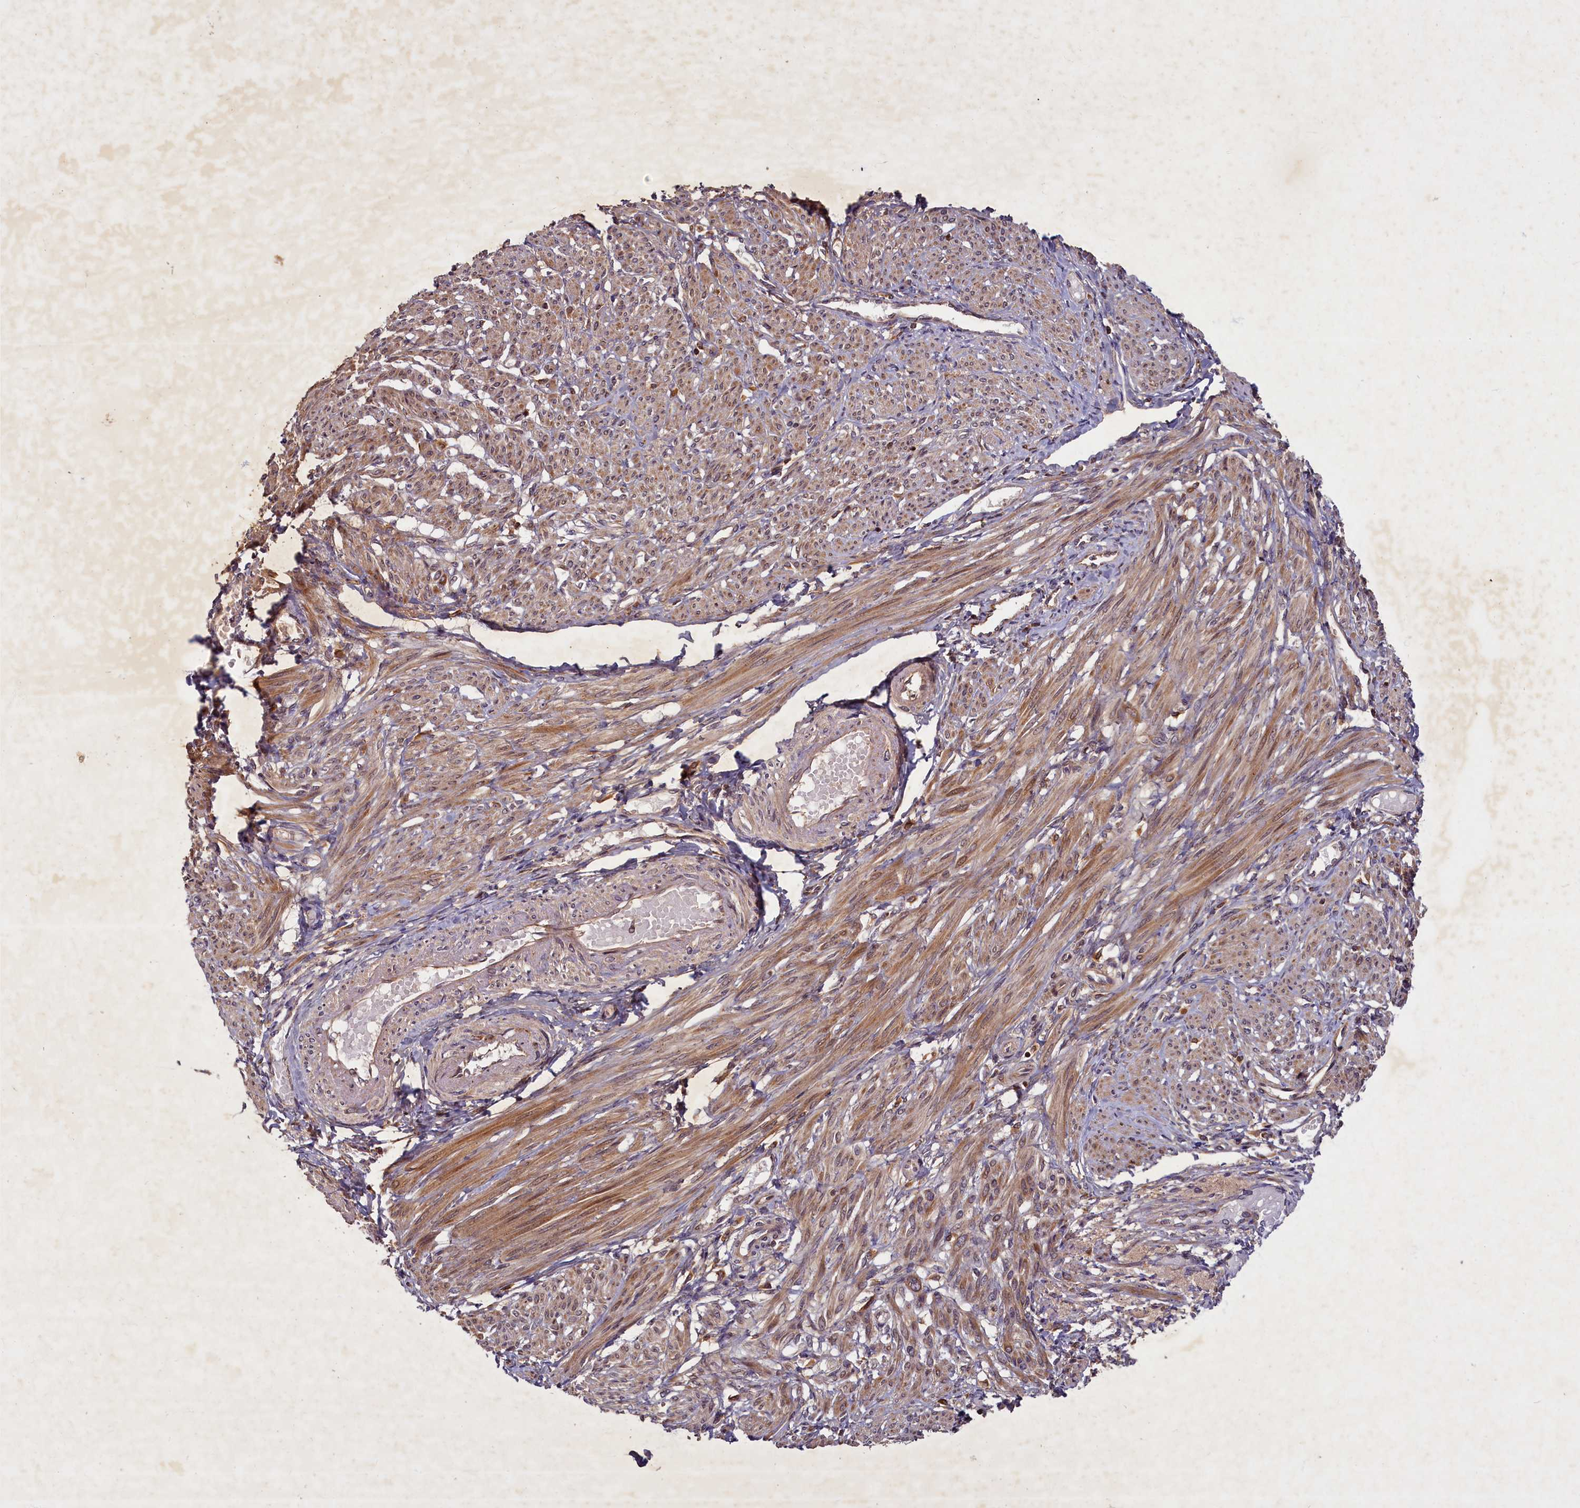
{"staining": {"intensity": "moderate", "quantity": "25%-75%", "location": "cytoplasmic/membranous"}, "tissue": "smooth muscle", "cell_type": "Smooth muscle cells", "image_type": "normal", "snomed": [{"axis": "morphology", "description": "Normal tissue, NOS"}, {"axis": "topography", "description": "Smooth muscle"}], "caption": "Protein staining reveals moderate cytoplasmic/membranous staining in approximately 25%-75% of smooth muscle cells in benign smooth muscle.", "gene": "SLC11A2", "patient": {"sex": "female", "age": 39}}